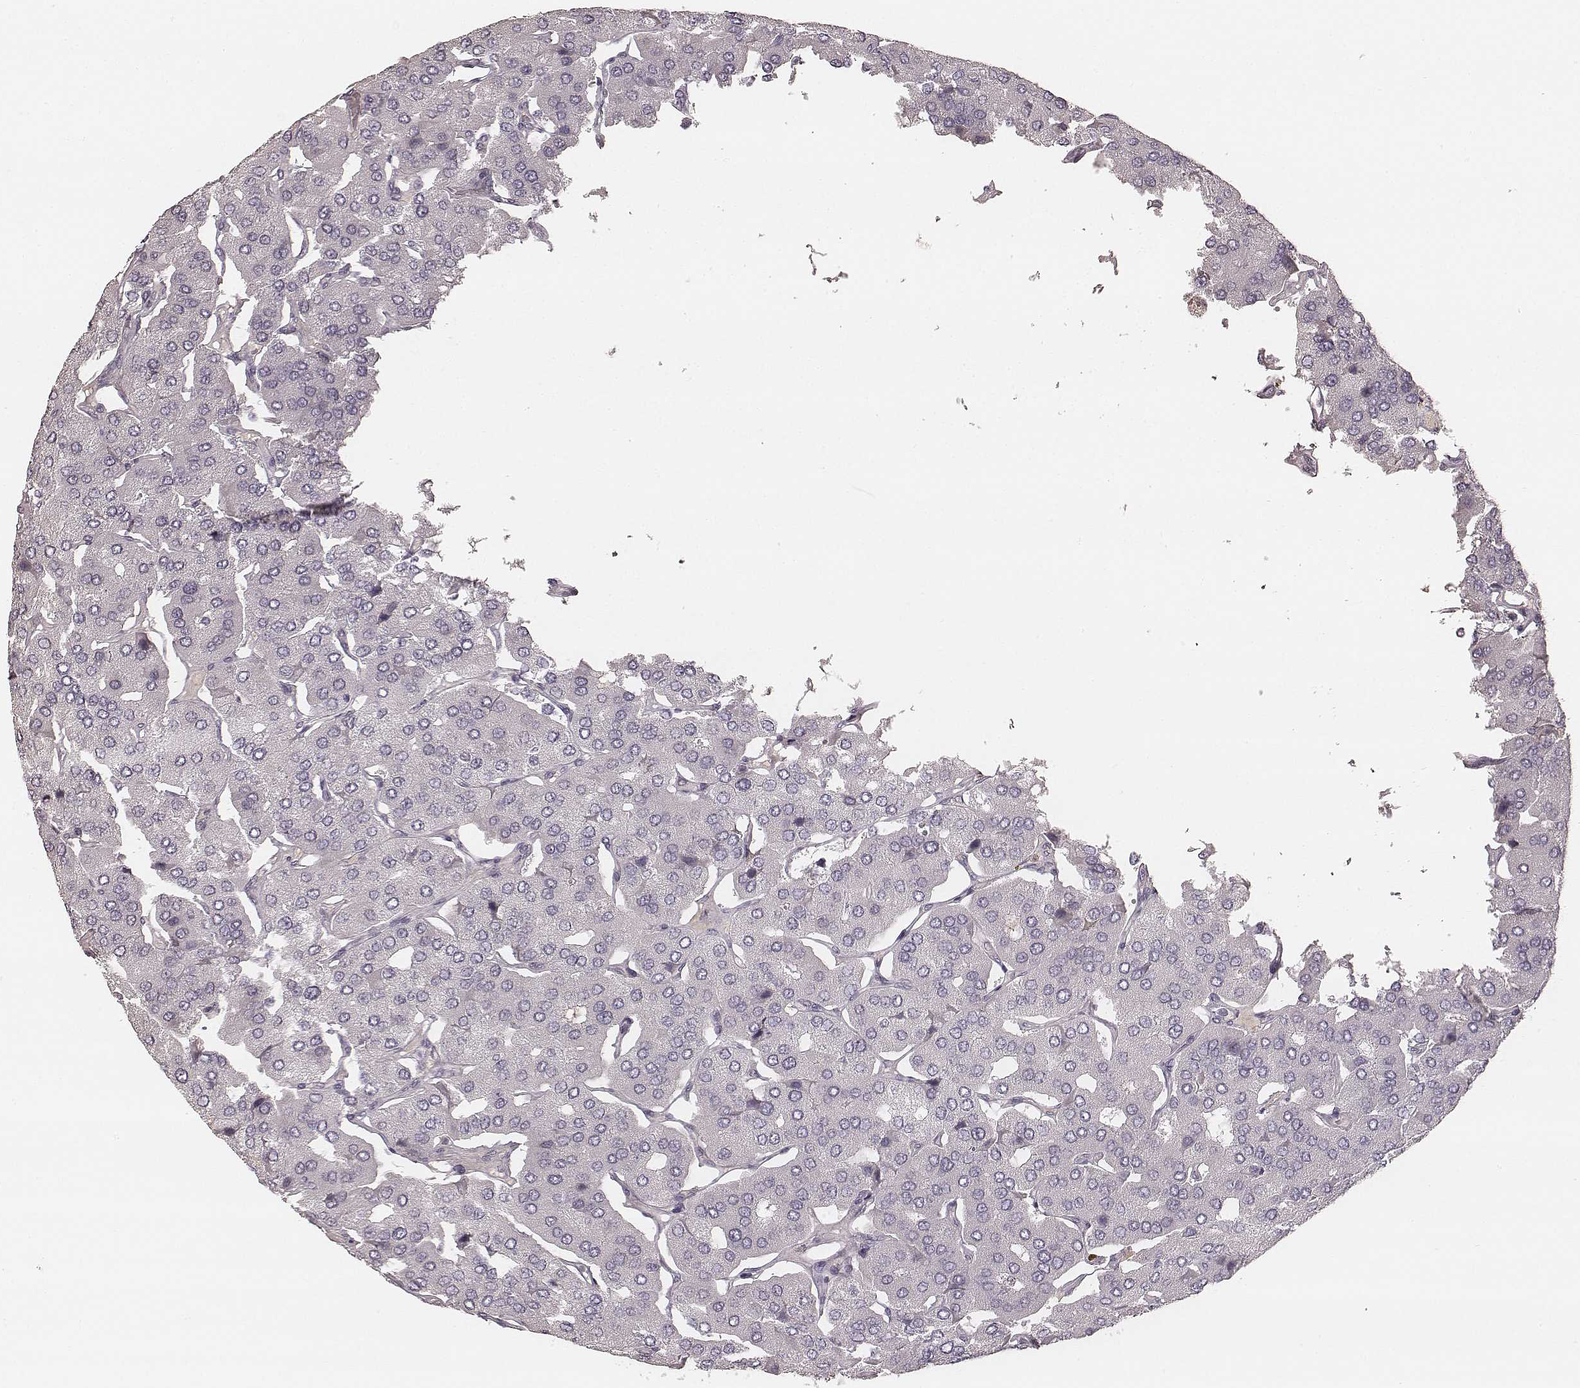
{"staining": {"intensity": "negative", "quantity": "none", "location": "none"}, "tissue": "parathyroid gland", "cell_type": "Glandular cells", "image_type": "normal", "snomed": [{"axis": "morphology", "description": "Normal tissue, NOS"}, {"axis": "morphology", "description": "Adenoma, NOS"}, {"axis": "topography", "description": "Parathyroid gland"}], "caption": "A micrograph of parathyroid gland stained for a protein shows no brown staining in glandular cells. (Immunohistochemistry (ihc), brightfield microscopy, high magnification).", "gene": "SMIM24", "patient": {"sex": "female", "age": 86}}